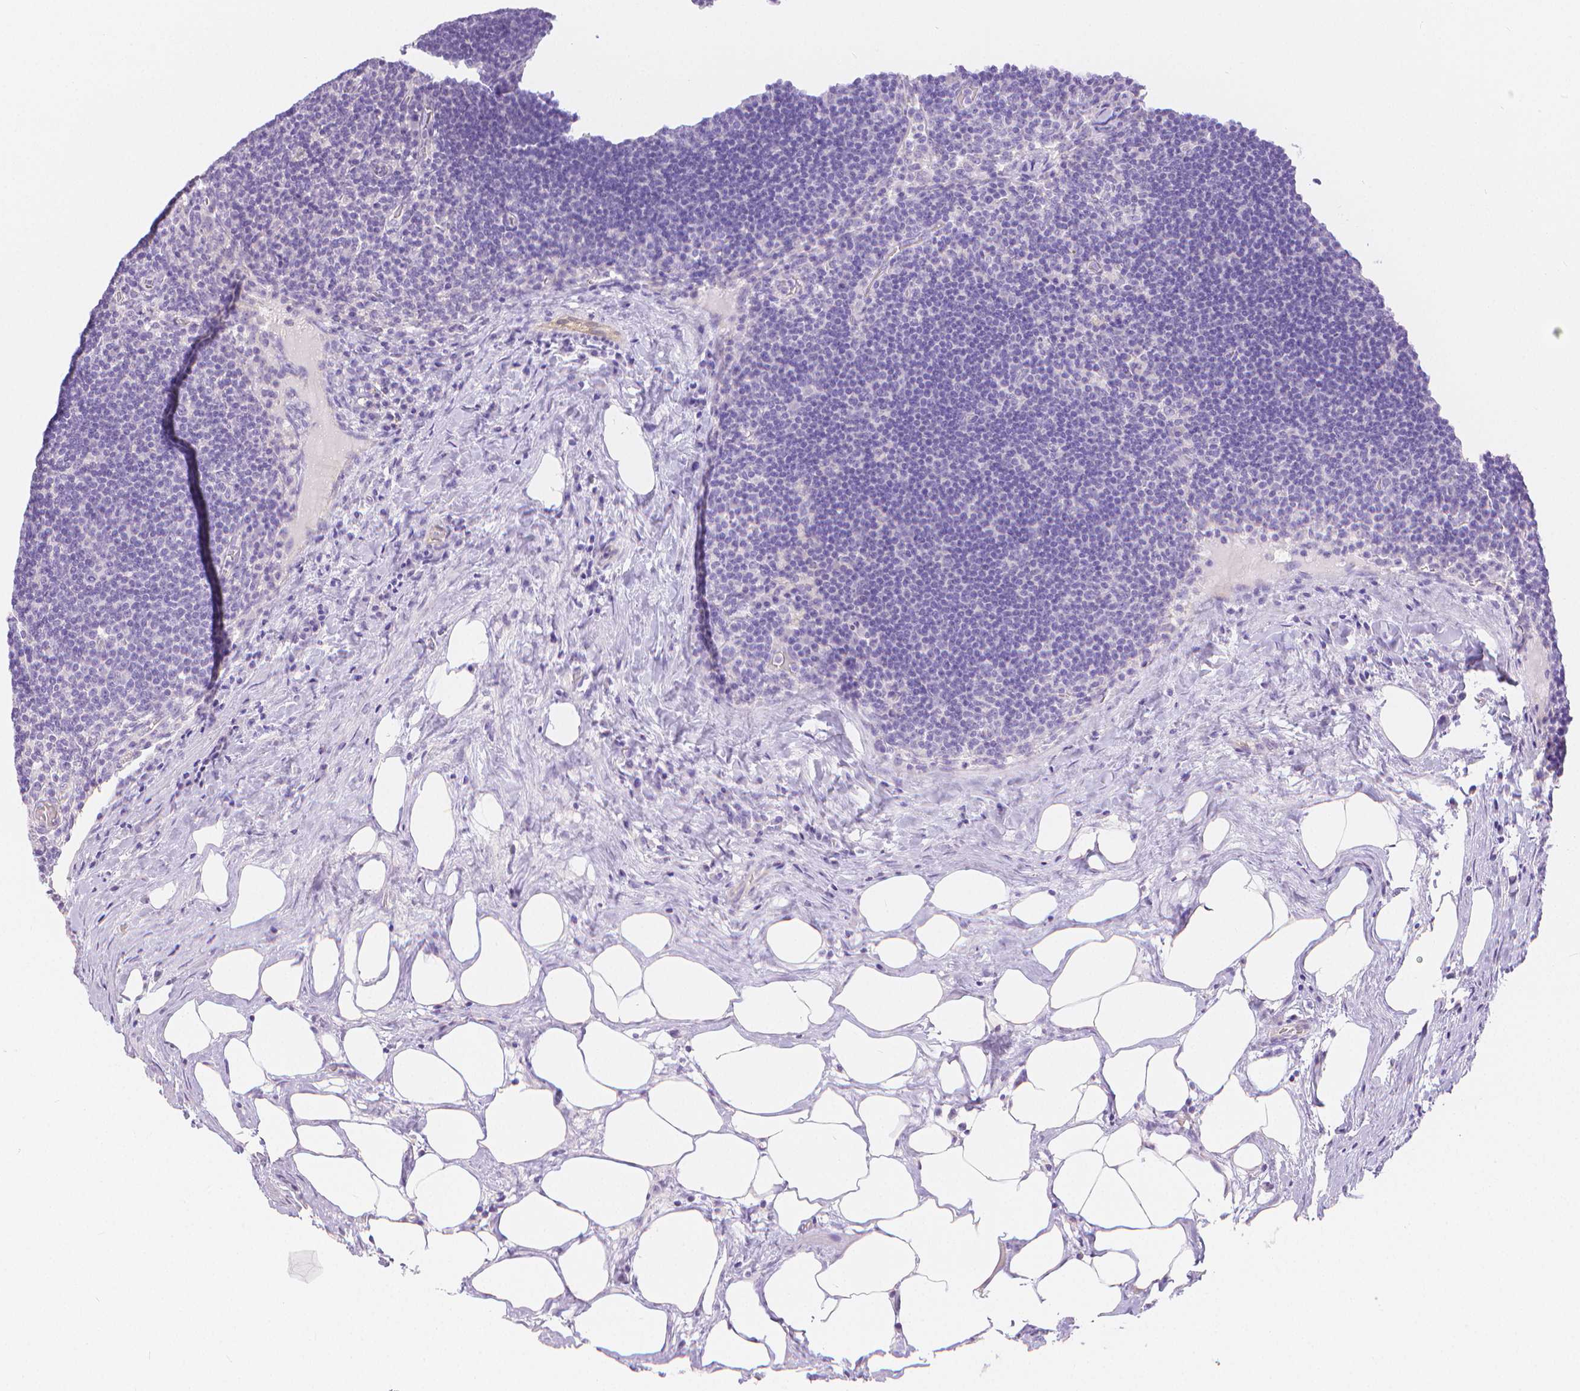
{"staining": {"intensity": "negative", "quantity": "none", "location": "none"}, "tissue": "lymph node", "cell_type": "Germinal center cells", "image_type": "normal", "snomed": [{"axis": "morphology", "description": "Normal tissue, NOS"}, {"axis": "topography", "description": "Lymph node"}], "caption": "This is an immunohistochemistry (IHC) photomicrograph of normal lymph node. There is no staining in germinal center cells.", "gene": "SLC27A5", "patient": {"sex": "male", "age": 67}}